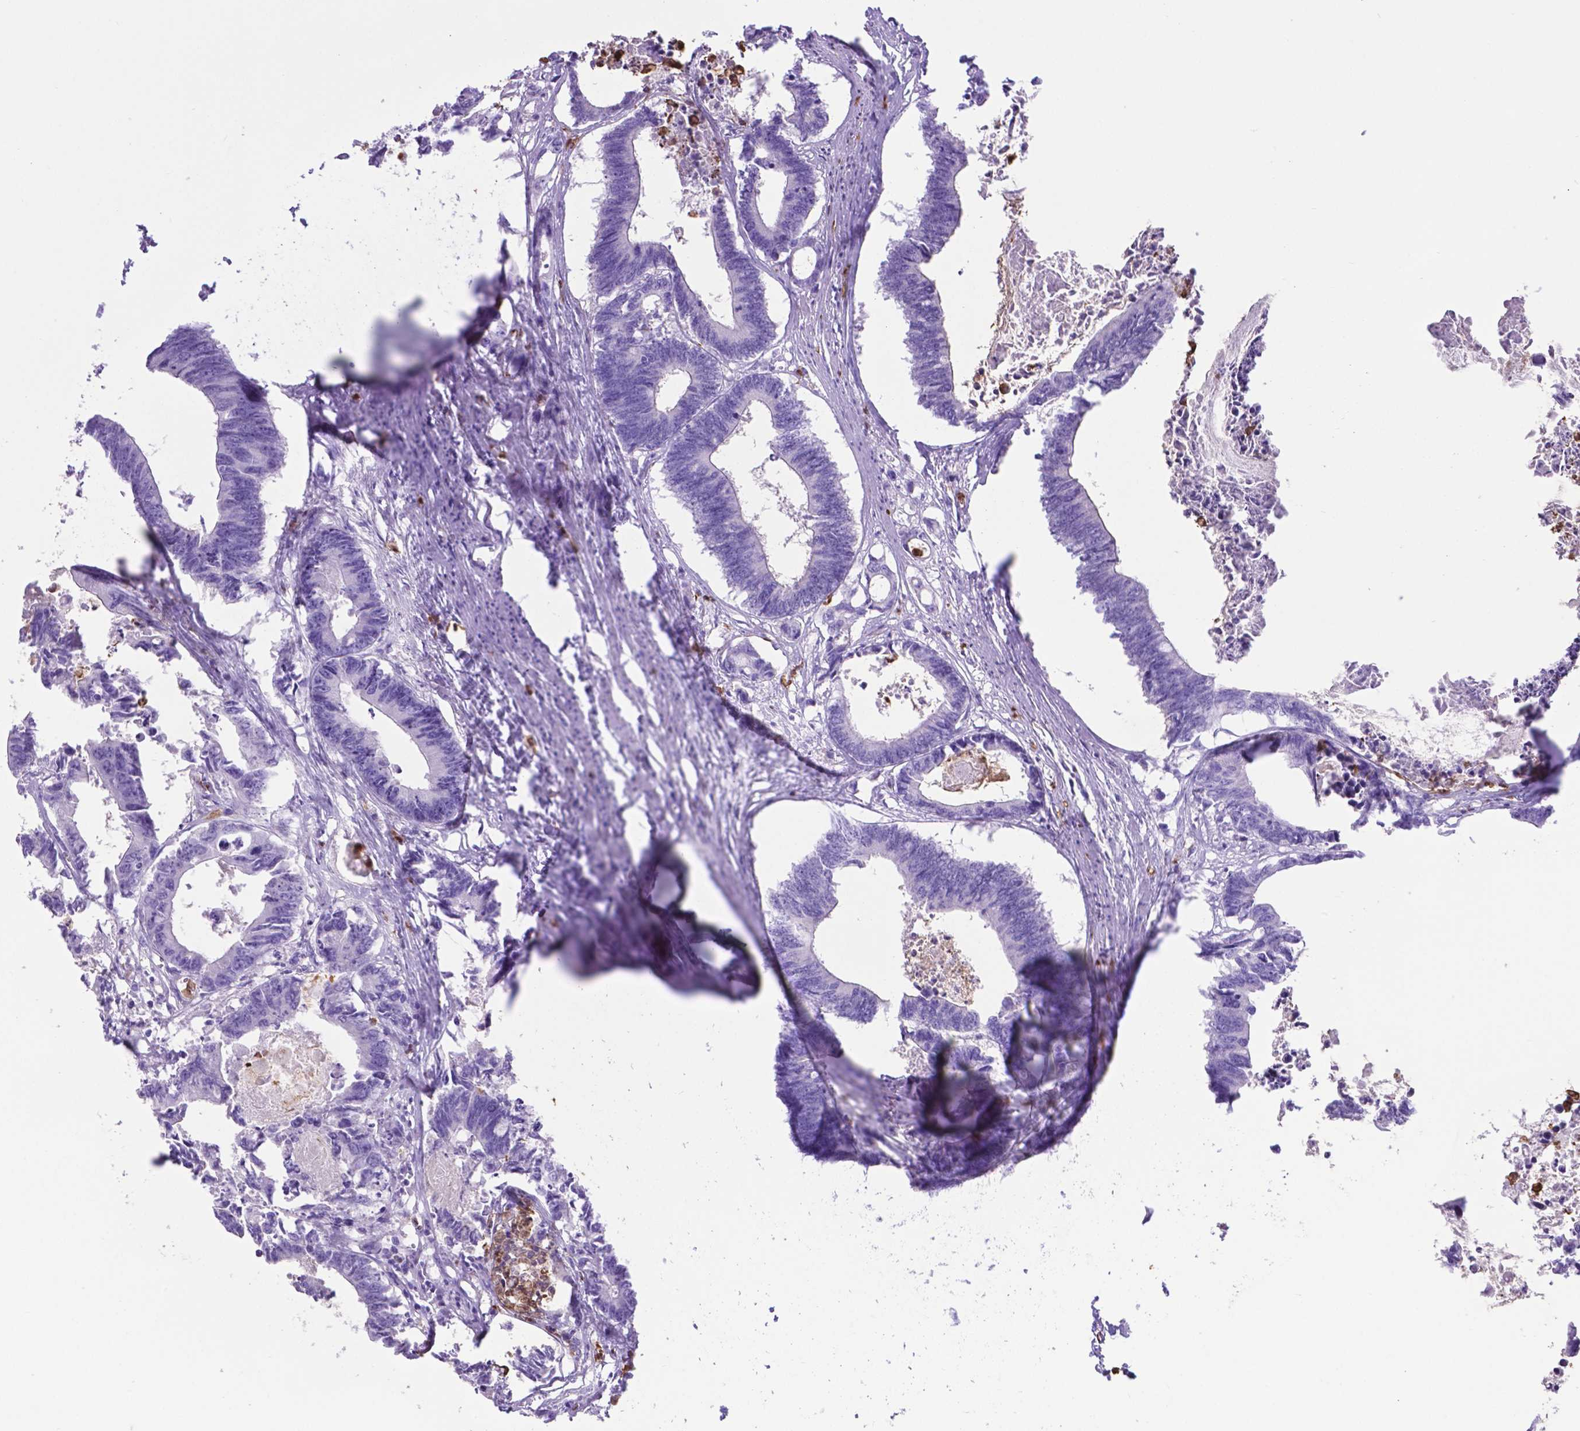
{"staining": {"intensity": "negative", "quantity": "none", "location": "none"}, "tissue": "colorectal cancer", "cell_type": "Tumor cells", "image_type": "cancer", "snomed": [{"axis": "morphology", "description": "Adenocarcinoma, NOS"}, {"axis": "topography", "description": "Rectum"}], "caption": "IHC image of neoplastic tissue: colorectal cancer (adenocarcinoma) stained with DAB (3,3'-diaminobenzidine) demonstrates no significant protein positivity in tumor cells.", "gene": "LZTR1", "patient": {"sex": "male", "age": 54}}